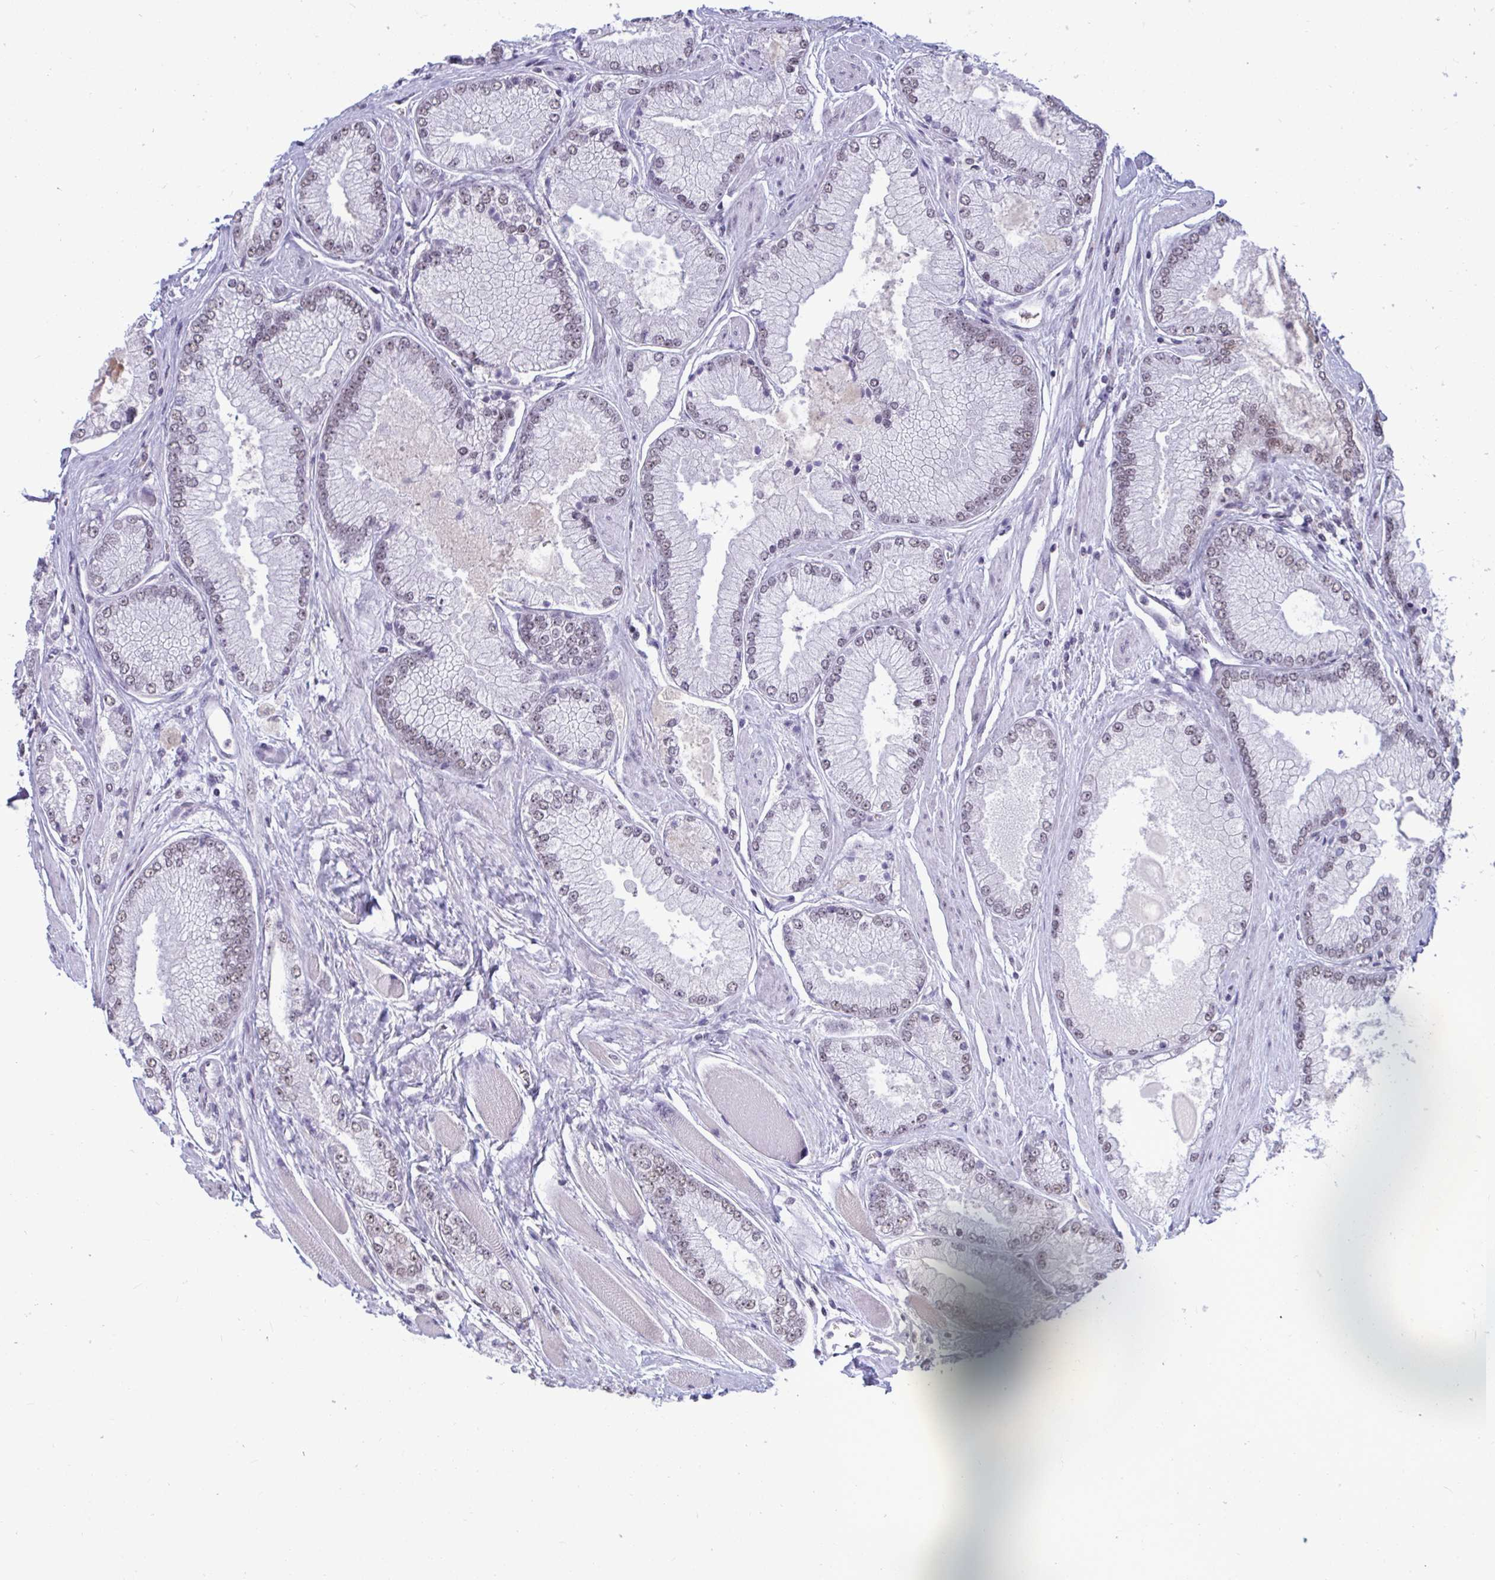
{"staining": {"intensity": "weak", "quantity": "<25%", "location": "nuclear"}, "tissue": "prostate cancer", "cell_type": "Tumor cells", "image_type": "cancer", "snomed": [{"axis": "morphology", "description": "Adenocarcinoma, Low grade"}, {"axis": "topography", "description": "Prostate"}], "caption": "The image displays no staining of tumor cells in prostate cancer.", "gene": "PUF60", "patient": {"sex": "male", "age": 67}}